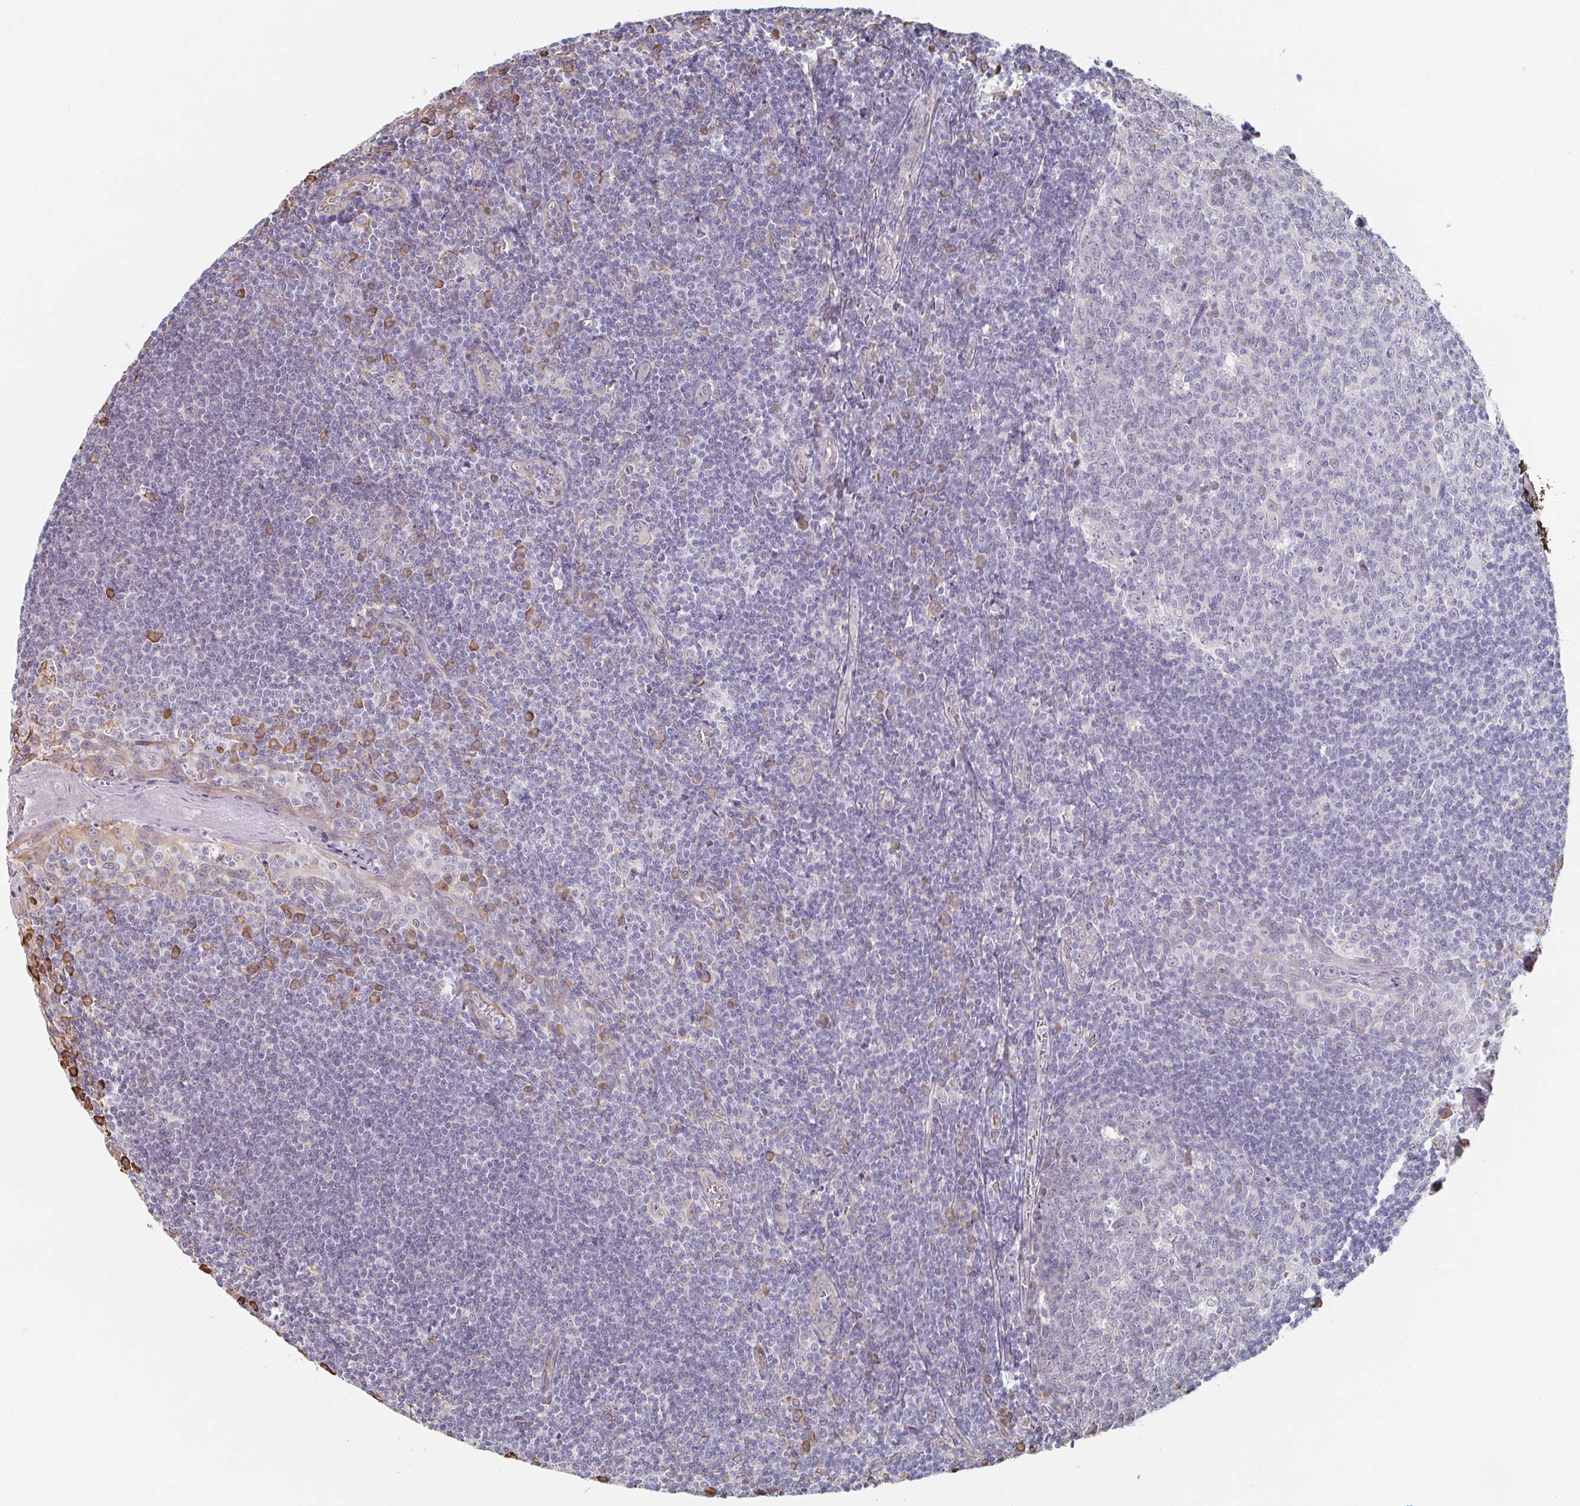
{"staining": {"intensity": "negative", "quantity": "none", "location": "none"}, "tissue": "tonsil", "cell_type": "Germinal center cells", "image_type": "normal", "snomed": [{"axis": "morphology", "description": "Normal tissue, NOS"}, {"axis": "topography", "description": "Tonsil"}], "caption": "Immunohistochemical staining of unremarkable tonsil displays no significant expression in germinal center cells. (IHC, brightfield microscopy, high magnification).", "gene": "RAB5IF", "patient": {"sex": "male", "age": 27}}